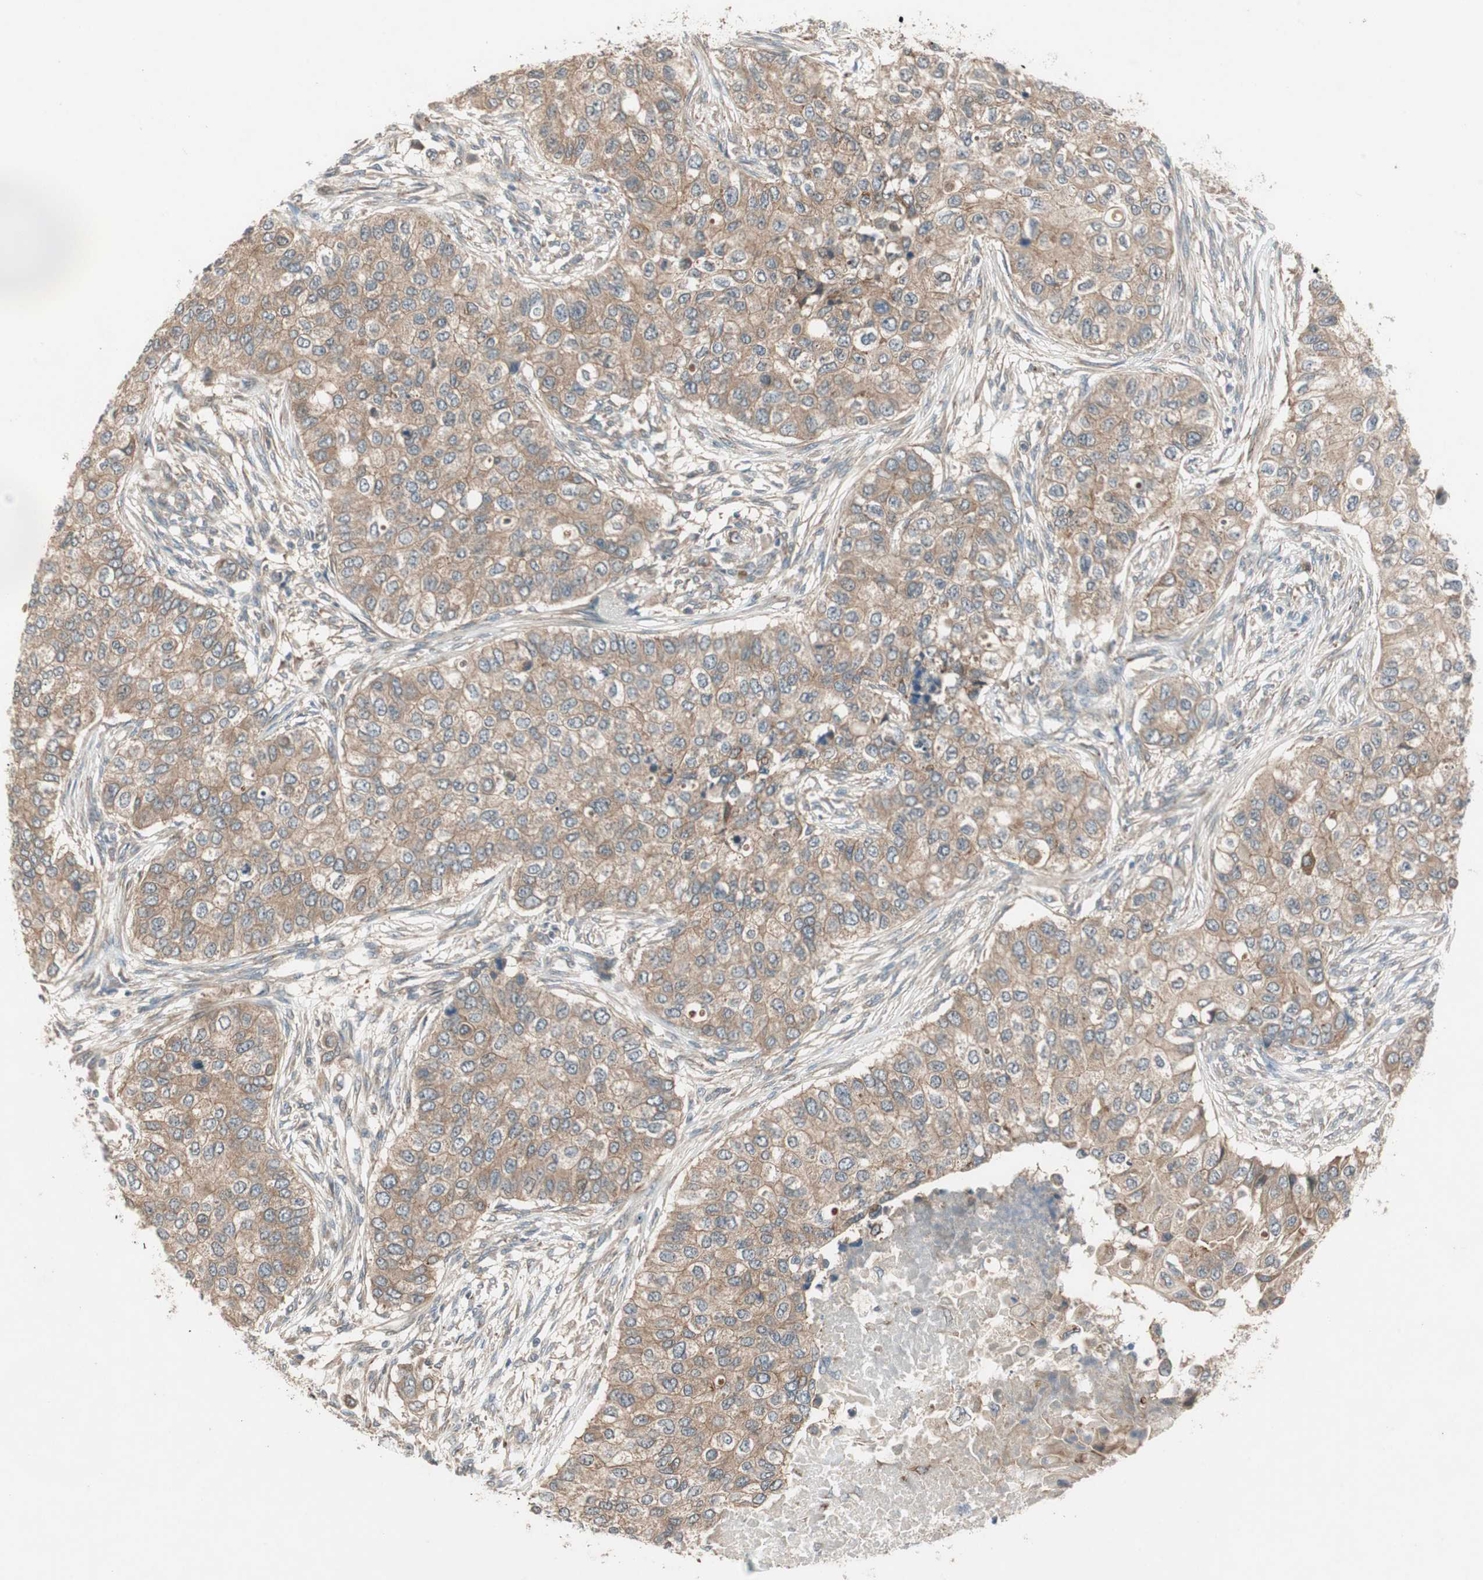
{"staining": {"intensity": "moderate", "quantity": ">75%", "location": "cytoplasmic/membranous"}, "tissue": "breast cancer", "cell_type": "Tumor cells", "image_type": "cancer", "snomed": [{"axis": "morphology", "description": "Normal tissue, NOS"}, {"axis": "morphology", "description": "Duct carcinoma"}, {"axis": "topography", "description": "Breast"}], "caption": "IHC histopathology image of neoplastic tissue: breast infiltrating ductal carcinoma stained using IHC exhibits medium levels of moderate protein expression localized specifically in the cytoplasmic/membranous of tumor cells, appearing as a cytoplasmic/membranous brown color.", "gene": "NCLN", "patient": {"sex": "female", "age": 49}}